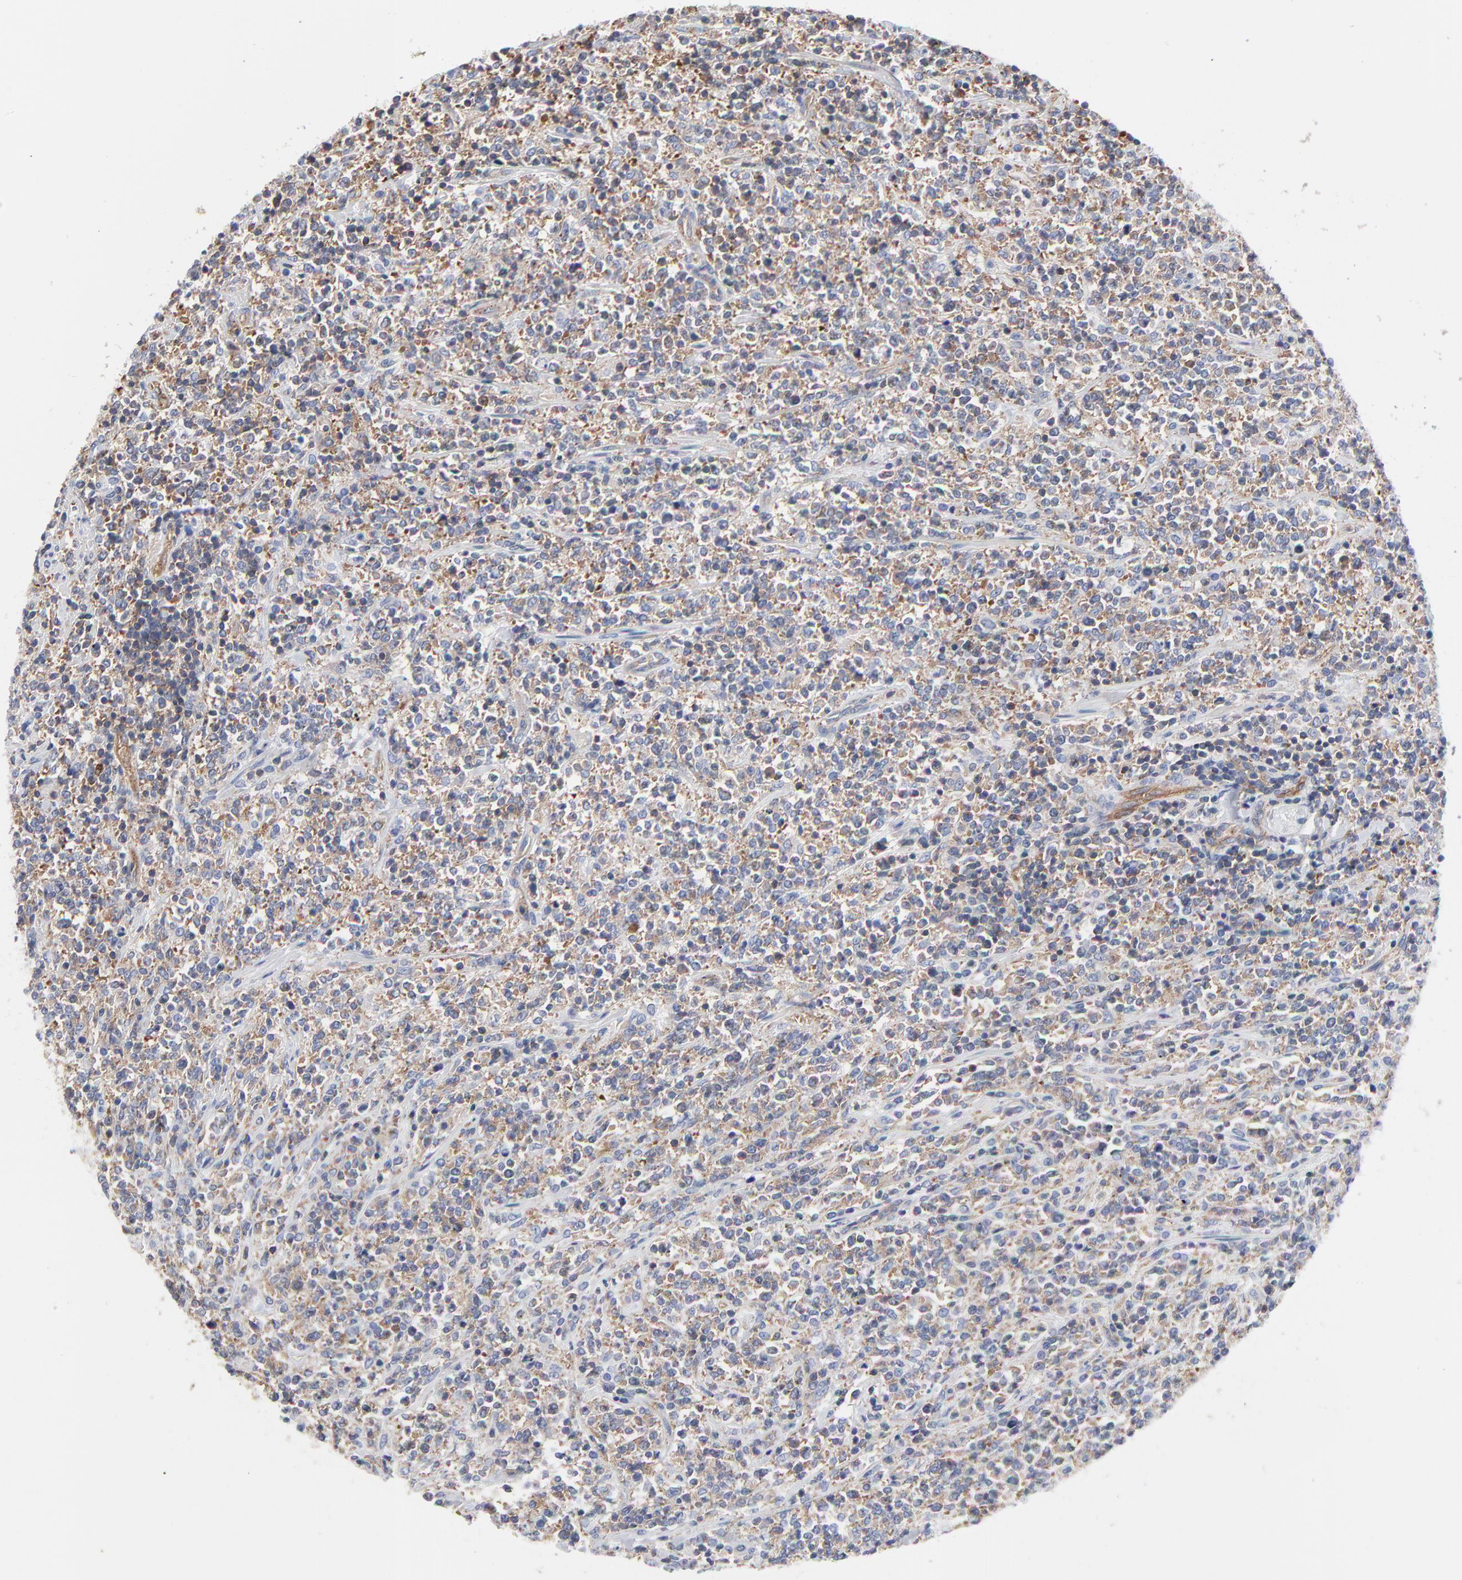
{"staining": {"intensity": "weak", "quantity": ">75%", "location": "cytoplasmic/membranous"}, "tissue": "lymphoma", "cell_type": "Tumor cells", "image_type": "cancer", "snomed": [{"axis": "morphology", "description": "Malignant lymphoma, non-Hodgkin's type, High grade"}, {"axis": "topography", "description": "Soft tissue"}], "caption": "The immunohistochemical stain labels weak cytoplasmic/membranous expression in tumor cells of lymphoma tissue.", "gene": "CD2AP", "patient": {"sex": "male", "age": 18}}